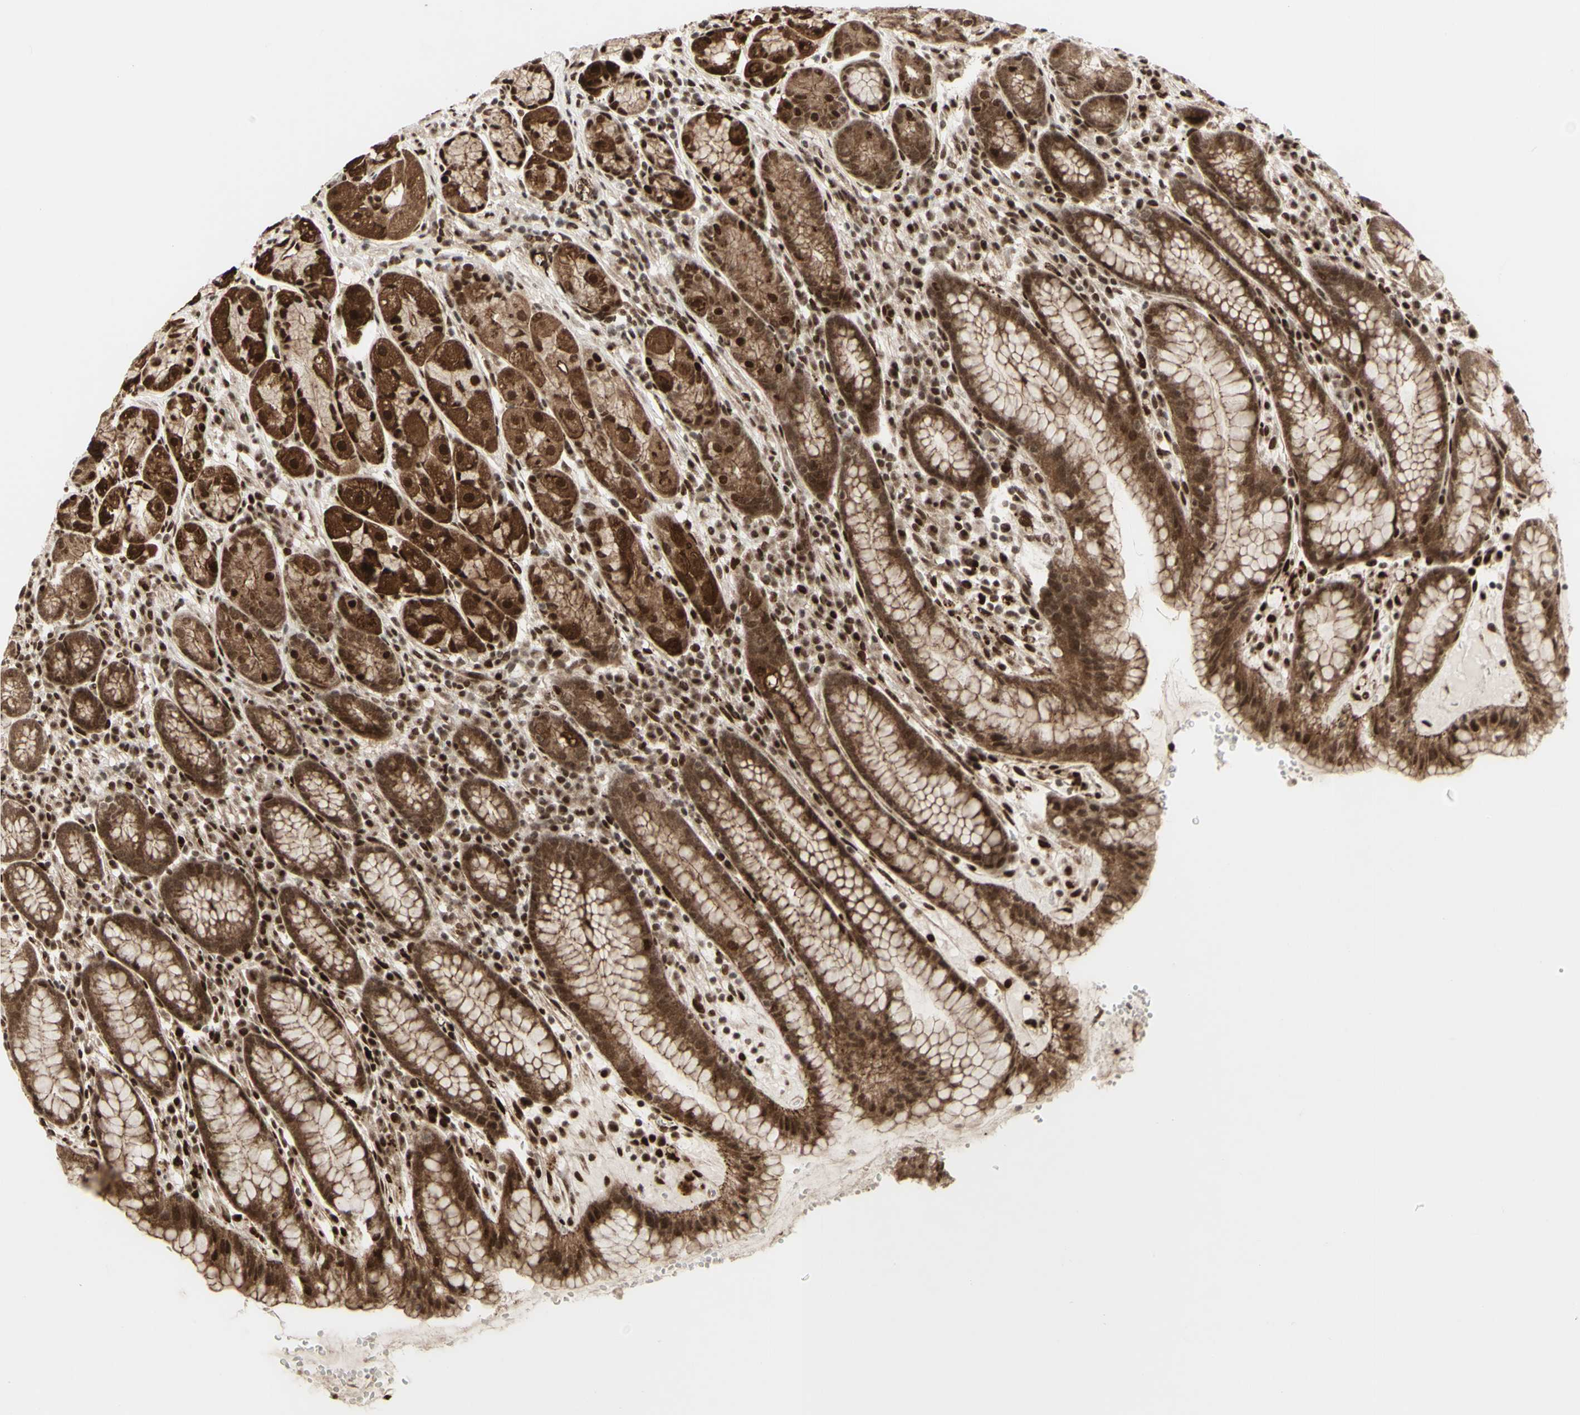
{"staining": {"intensity": "moderate", "quantity": ">75%", "location": "cytoplasmic/membranous,nuclear"}, "tissue": "stomach", "cell_type": "Glandular cells", "image_type": "normal", "snomed": [{"axis": "morphology", "description": "Normal tissue, NOS"}, {"axis": "topography", "description": "Stomach, lower"}], "caption": "About >75% of glandular cells in unremarkable stomach exhibit moderate cytoplasmic/membranous,nuclear protein positivity as visualized by brown immunohistochemical staining.", "gene": "CBX1", "patient": {"sex": "male", "age": 52}}